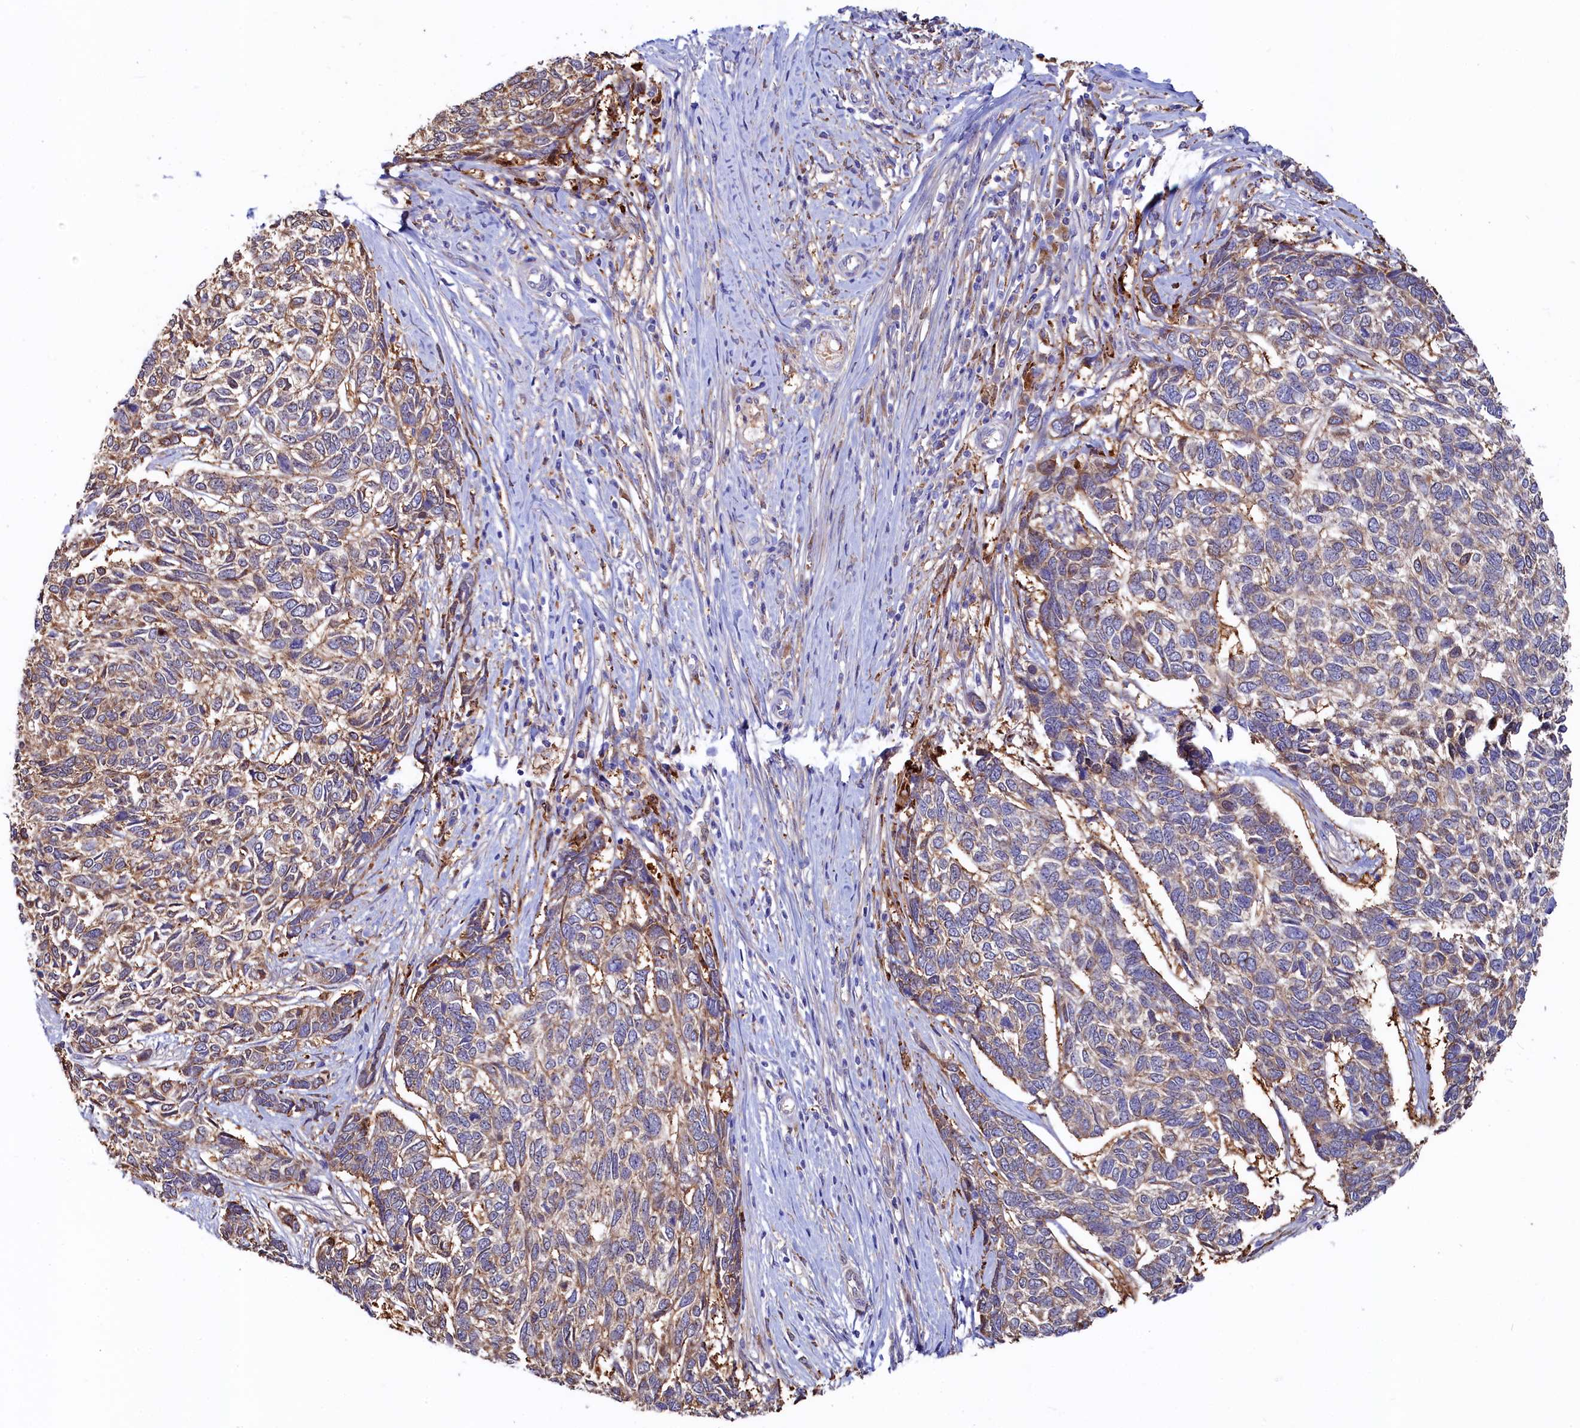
{"staining": {"intensity": "weak", "quantity": "25%-75%", "location": "cytoplasmic/membranous"}, "tissue": "skin cancer", "cell_type": "Tumor cells", "image_type": "cancer", "snomed": [{"axis": "morphology", "description": "Basal cell carcinoma"}, {"axis": "topography", "description": "Skin"}], "caption": "Protein staining exhibits weak cytoplasmic/membranous expression in approximately 25%-75% of tumor cells in skin basal cell carcinoma.", "gene": "ASTE1", "patient": {"sex": "female", "age": 65}}